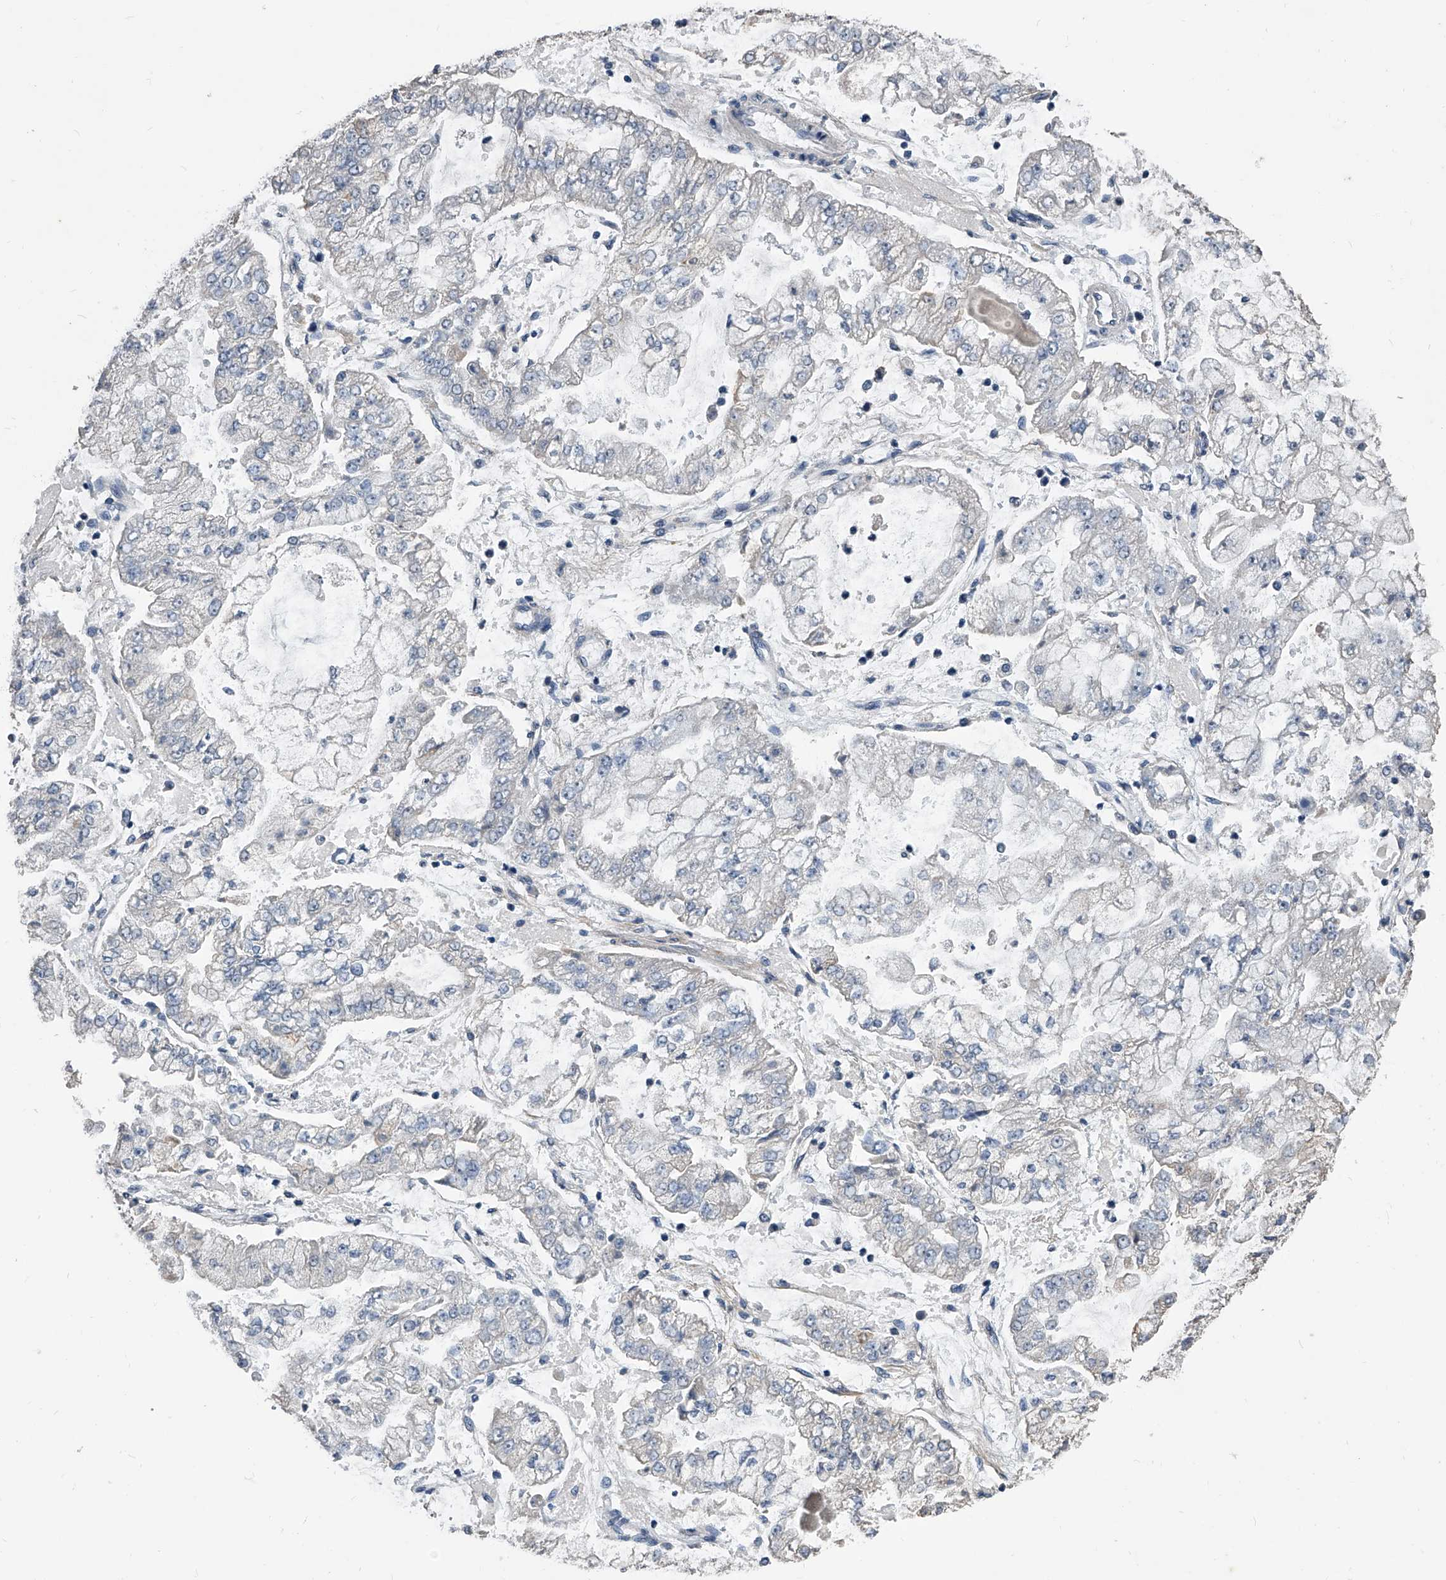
{"staining": {"intensity": "negative", "quantity": "none", "location": "none"}, "tissue": "stomach cancer", "cell_type": "Tumor cells", "image_type": "cancer", "snomed": [{"axis": "morphology", "description": "Adenocarcinoma, NOS"}, {"axis": "topography", "description": "Stomach"}], "caption": "Immunohistochemical staining of adenocarcinoma (stomach) shows no significant expression in tumor cells.", "gene": "PHACTR1", "patient": {"sex": "male", "age": 76}}